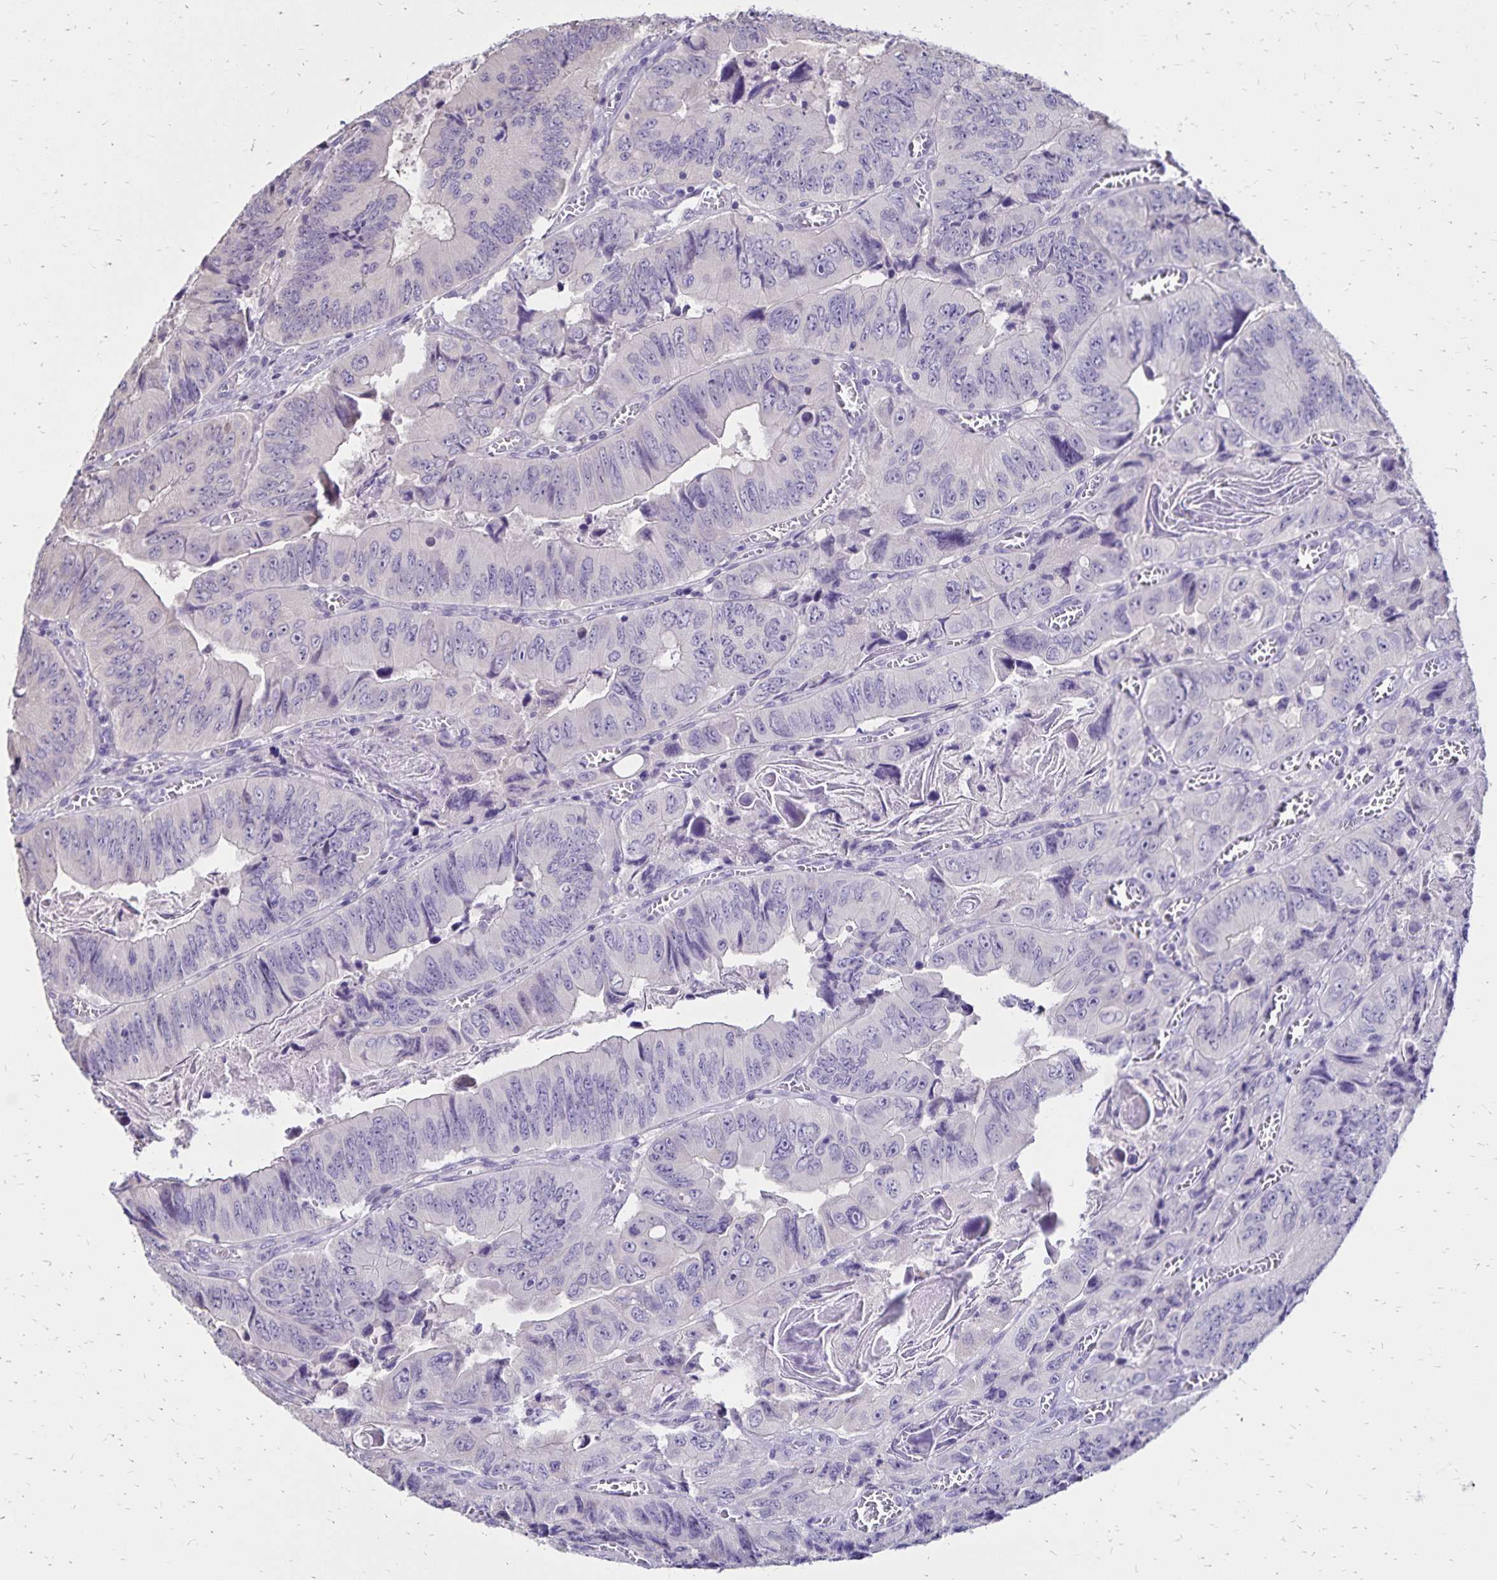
{"staining": {"intensity": "negative", "quantity": "none", "location": "none"}, "tissue": "colorectal cancer", "cell_type": "Tumor cells", "image_type": "cancer", "snomed": [{"axis": "morphology", "description": "Adenocarcinoma, NOS"}, {"axis": "topography", "description": "Colon"}], "caption": "Colorectal cancer (adenocarcinoma) was stained to show a protein in brown. There is no significant positivity in tumor cells. (DAB (3,3'-diaminobenzidine) immunohistochemistry, high magnification).", "gene": "SH3GL3", "patient": {"sex": "female", "age": 84}}